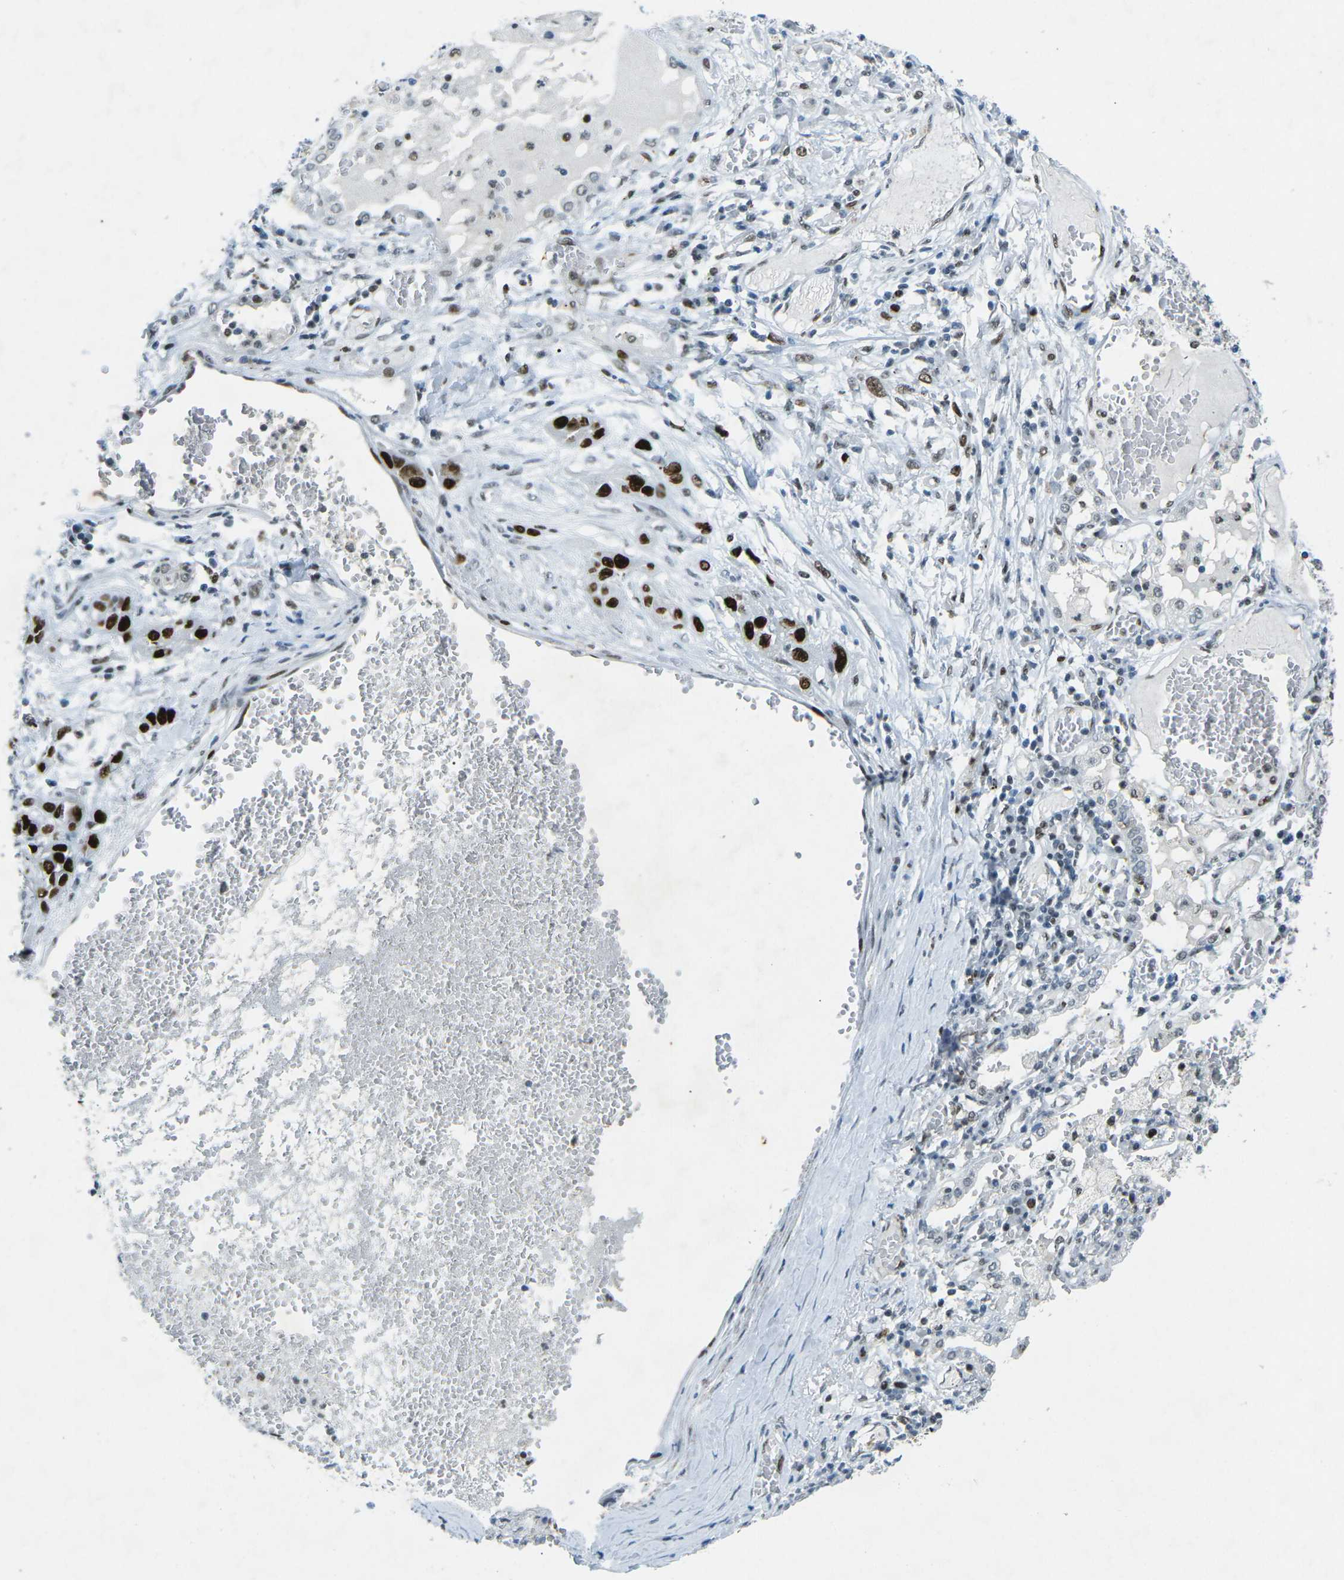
{"staining": {"intensity": "strong", "quantity": ">75%", "location": "nuclear"}, "tissue": "lung cancer", "cell_type": "Tumor cells", "image_type": "cancer", "snomed": [{"axis": "morphology", "description": "Squamous cell carcinoma, NOS"}, {"axis": "topography", "description": "Lung"}], "caption": "IHC image of human squamous cell carcinoma (lung) stained for a protein (brown), which shows high levels of strong nuclear expression in approximately >75% of tumor cells.", "gene": "RB1", "patient": {"sex": "male", "age": 71}}